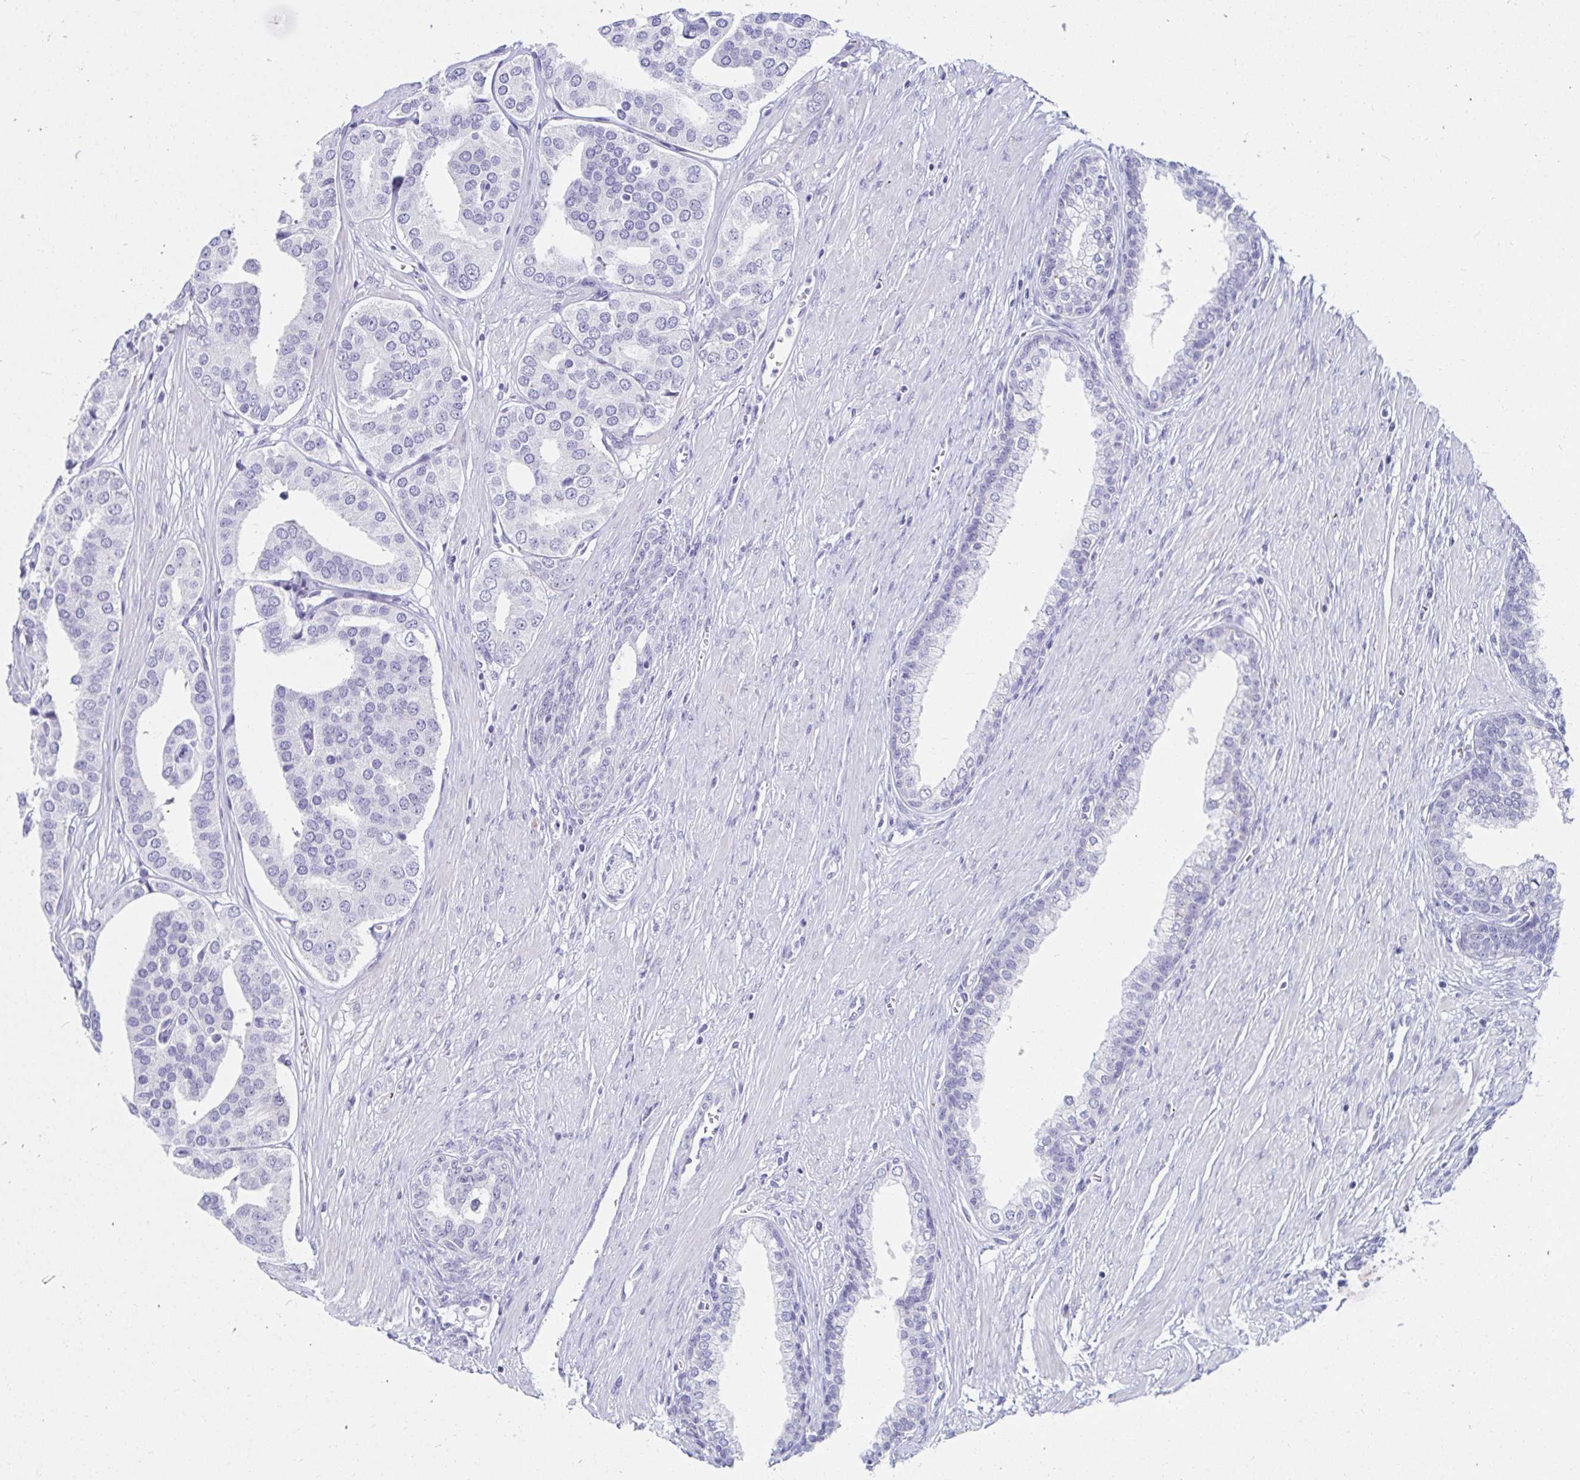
{"staining": {"intensity": "negative", "quantity": "none", "location": "none"}, "tissue": "prostate cancer", "cell_type": "Tumor cells", "image_type": "cancer", "snomed": [{"axis": "morphology", "description": "Adenocarcinoma, High grade"}, {"axis": "topography", "description": "Prostate"}], "caption": "Immunohistochemistry (IHC) image of neoplastic tissue: prostate adenocarcinoma (high-grade) stained with DAB exhibits no significant protein positivity in tumor cells.", "gene": "OR10K1", "patient": {"sex": "male", "age": 58}}